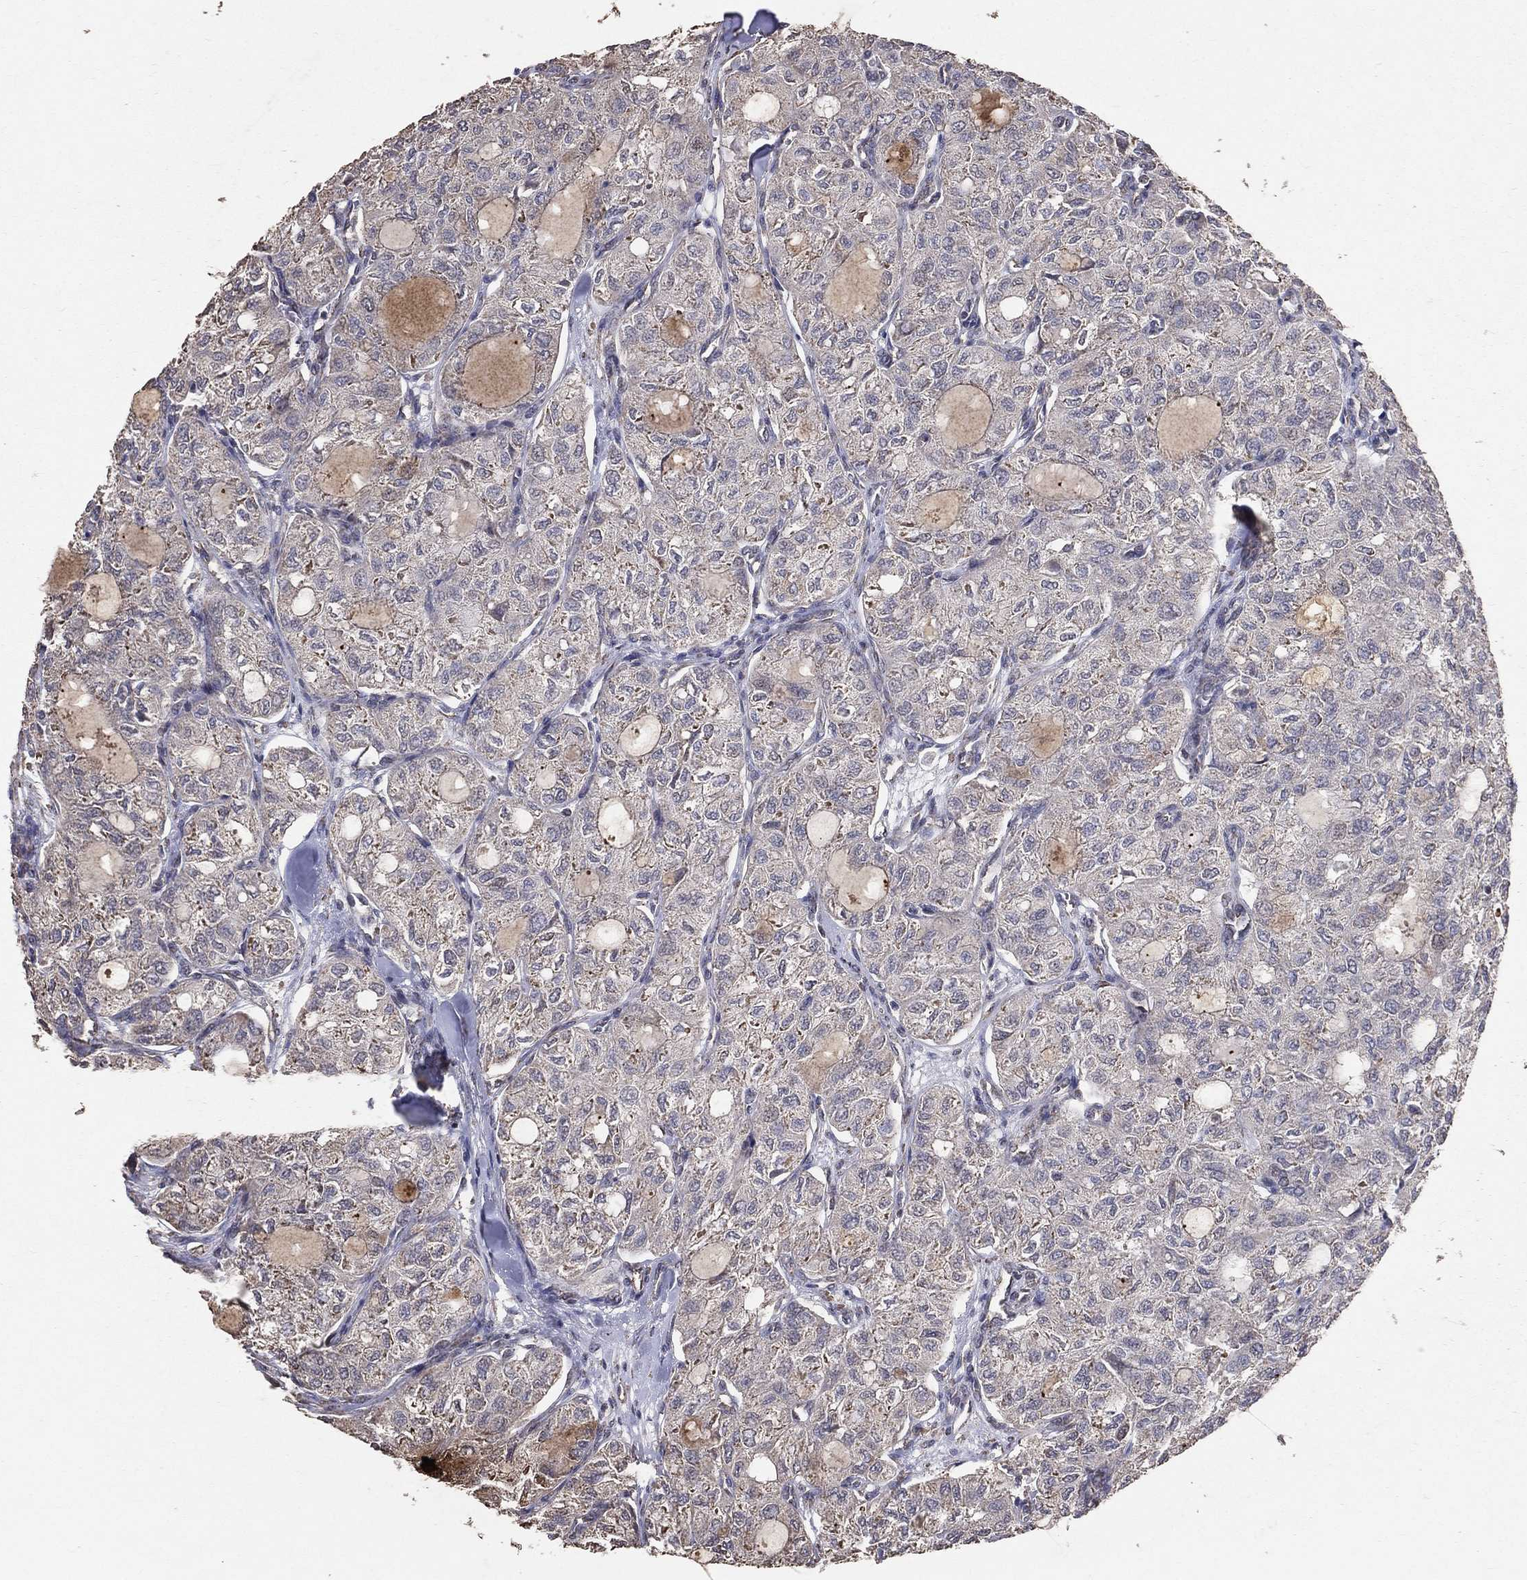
{"staining": {"intensity": "negative", "quantity": "none", "location": "none"}, "tissue": "thyroid cancer", "cell_type": "Tumor cells", "image_type": "cancer", "snomed": [{"axis": "morphology", "description": "Follicular adenoma carcinoma, NOS"}, {"axis": "topography", "description": "Thyroid gland"}], "caption": "Immunohistochemical staining of human thyroid cancer (follicular adenoma carcinoma) demonstrates no significant expression in tumor cells.", "gene": "LY6K", "patient": {"sex": "male", "age": 75}}